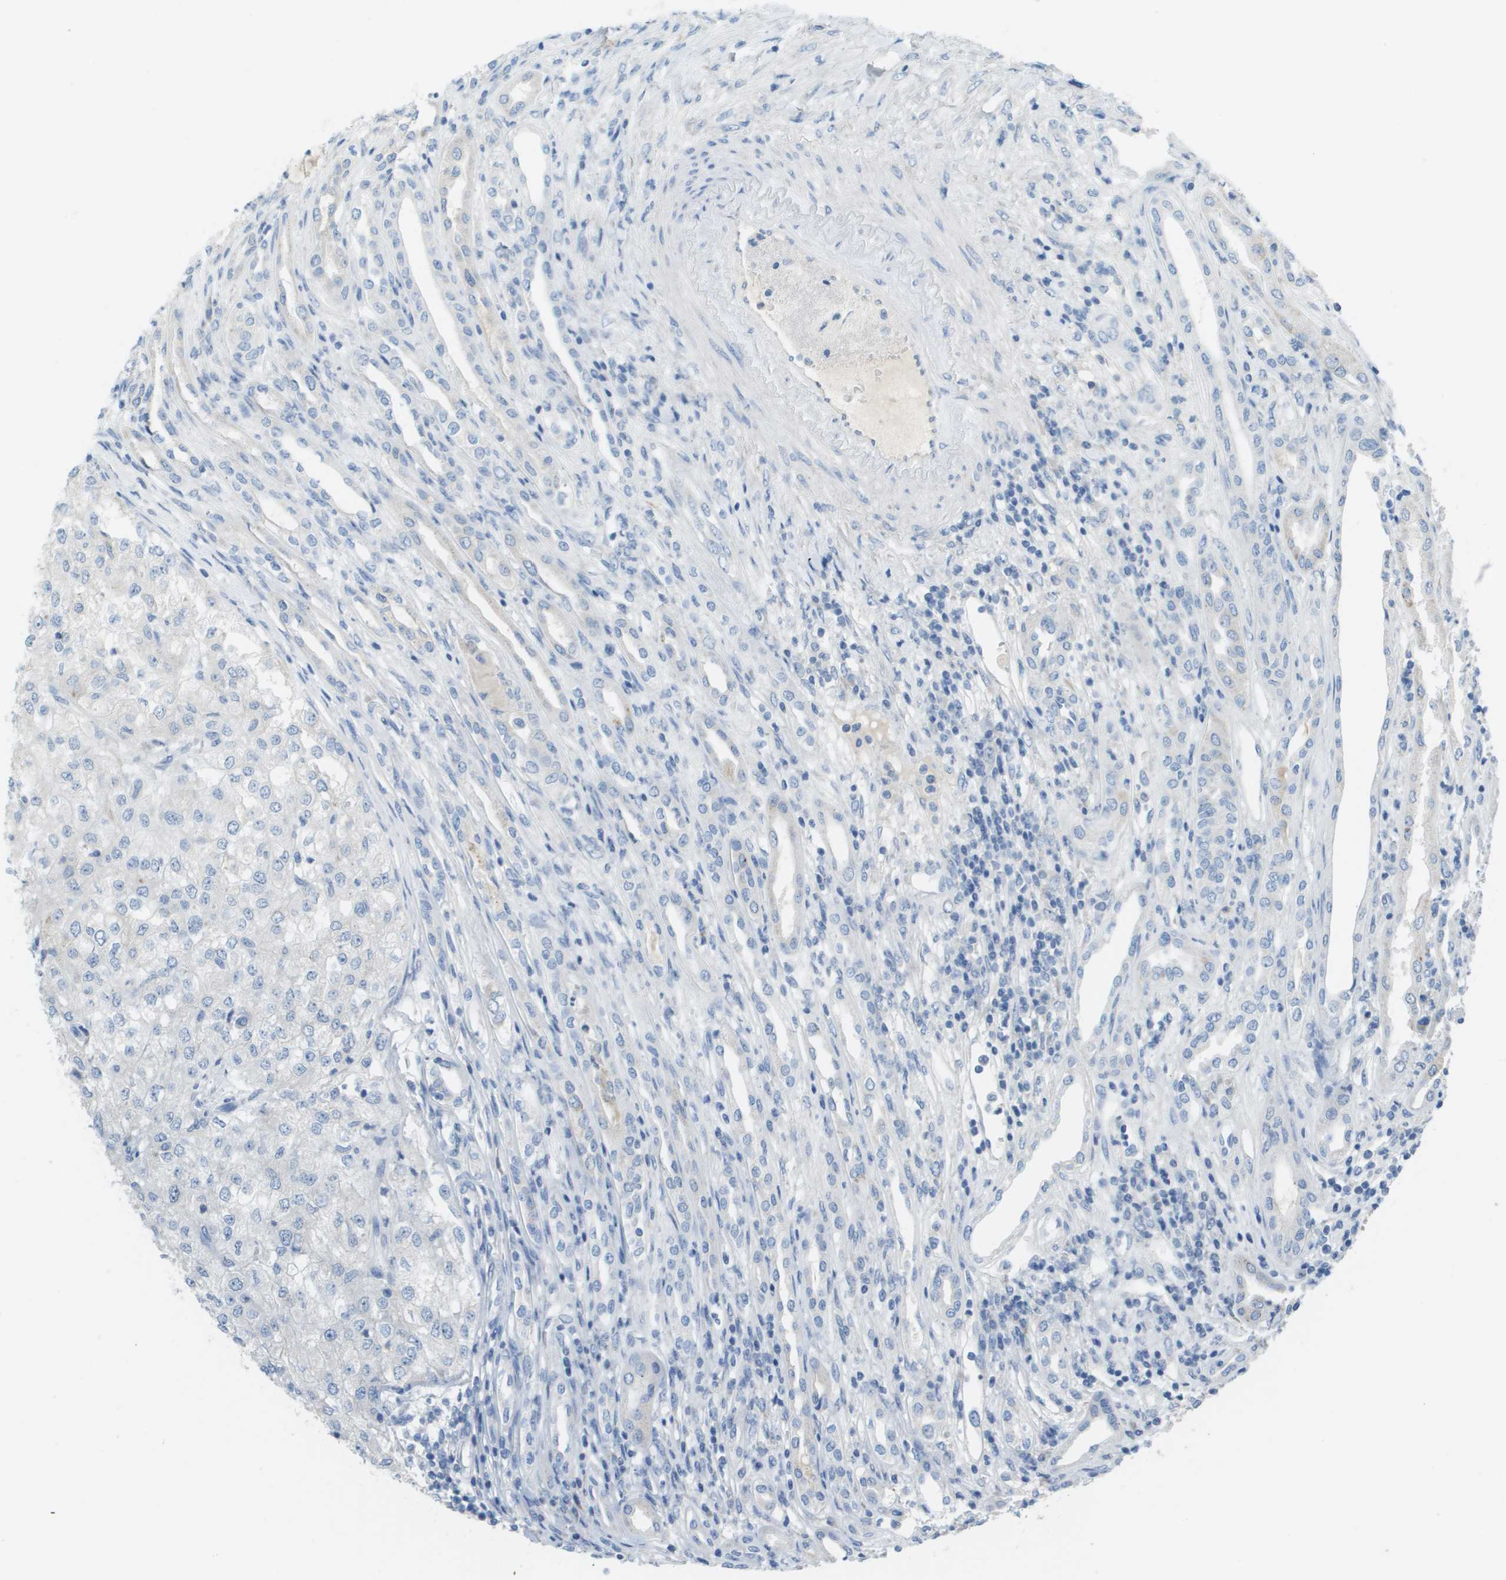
{"staining": {"intensity": "negative", "quantity": "none", "location": "none"}, "tissue": "renal cancer", "cell_type": "Tumor cells", "image_type": "cancer", "snomed": [{"axis": "morphology", "description": "Adenocarcinoma, NOS"}, {"axis": "topography", "description": "Kidney"}], "caption": "Protein analysis of renal cancer (adenocarcinoma) shows no significant expression in tumor cells. (DAB (3,3'-diaminobenzidine) immunohistochemistry (IHC), high magnification).", "gene": "PTGDR2", "patient": {"sex": "female", "age": 54}}